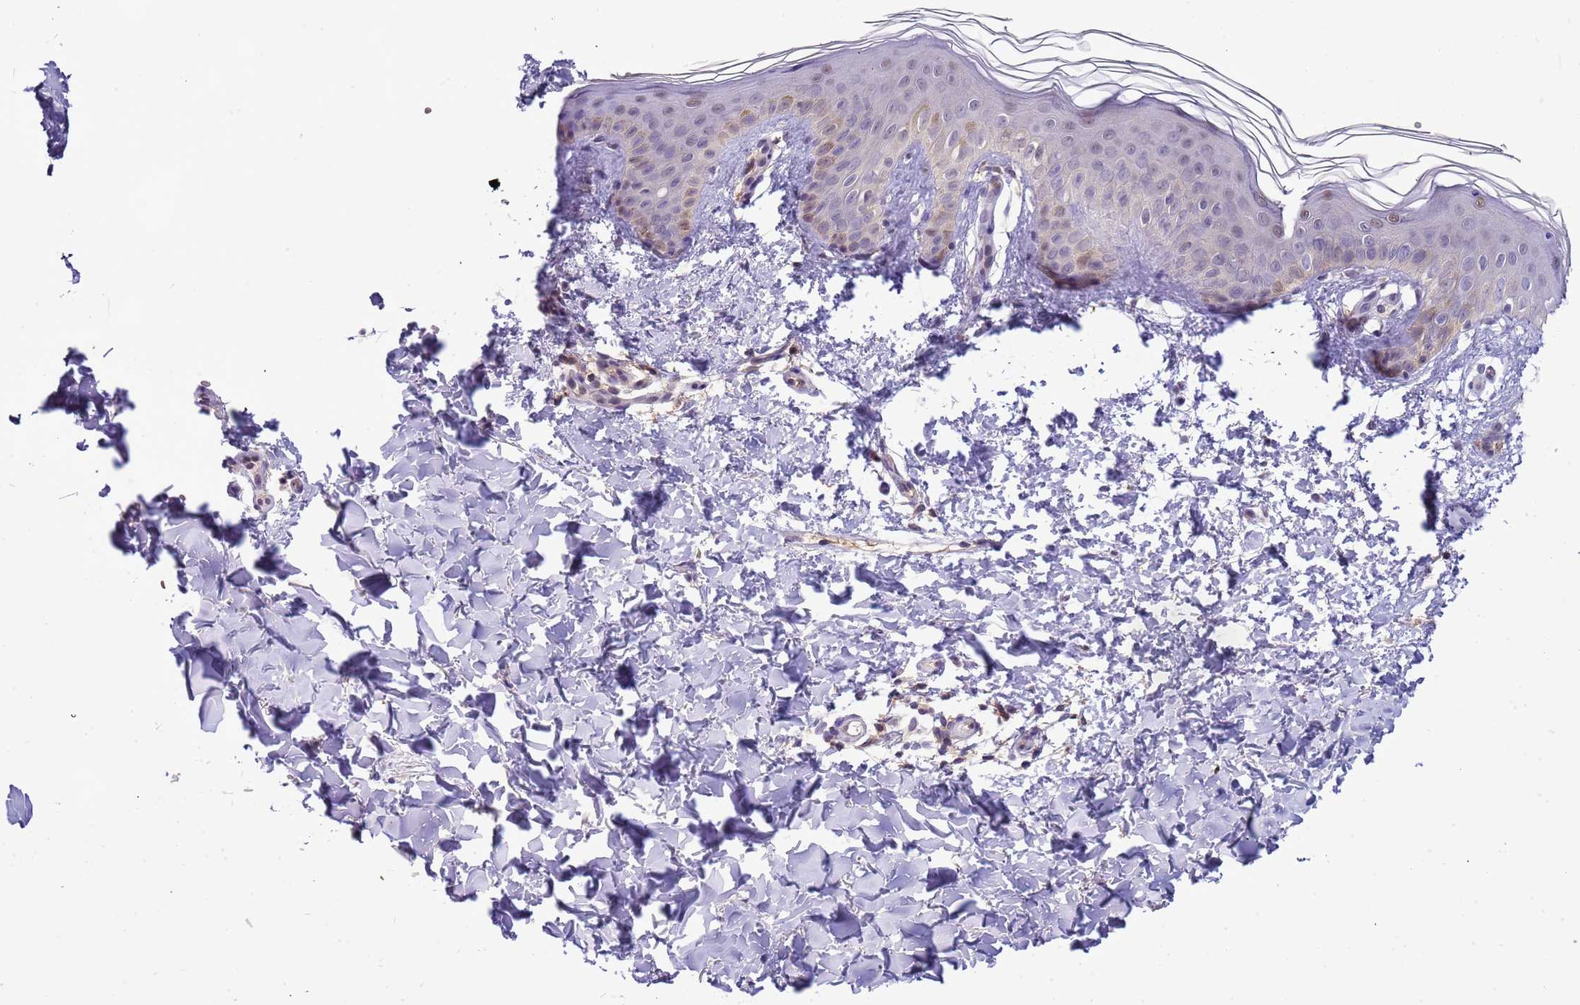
{"staining": {"intensity": "negative", "quantity": "none", "location": "none"}, "tissue": "skin", "cell_type": "Fibroblasts", "image_type": "normal", "snomed": [{"axis": "morphology", "description": "Normal tissue, NOS"}, {"axis": "topography", "description": "Skin"}], "caption": "Immunohistochemistry (IHC) photomicrograph of normal skin stained for a protein (brown), which exhibits no positivity in fibroblasts. Brightfield microscopy of IHC stained with DAB (brown) and hematoxylin (blue), captured at high magnification.", "gene": "CD53", "patient": {"sex": "female", "age": 58}}